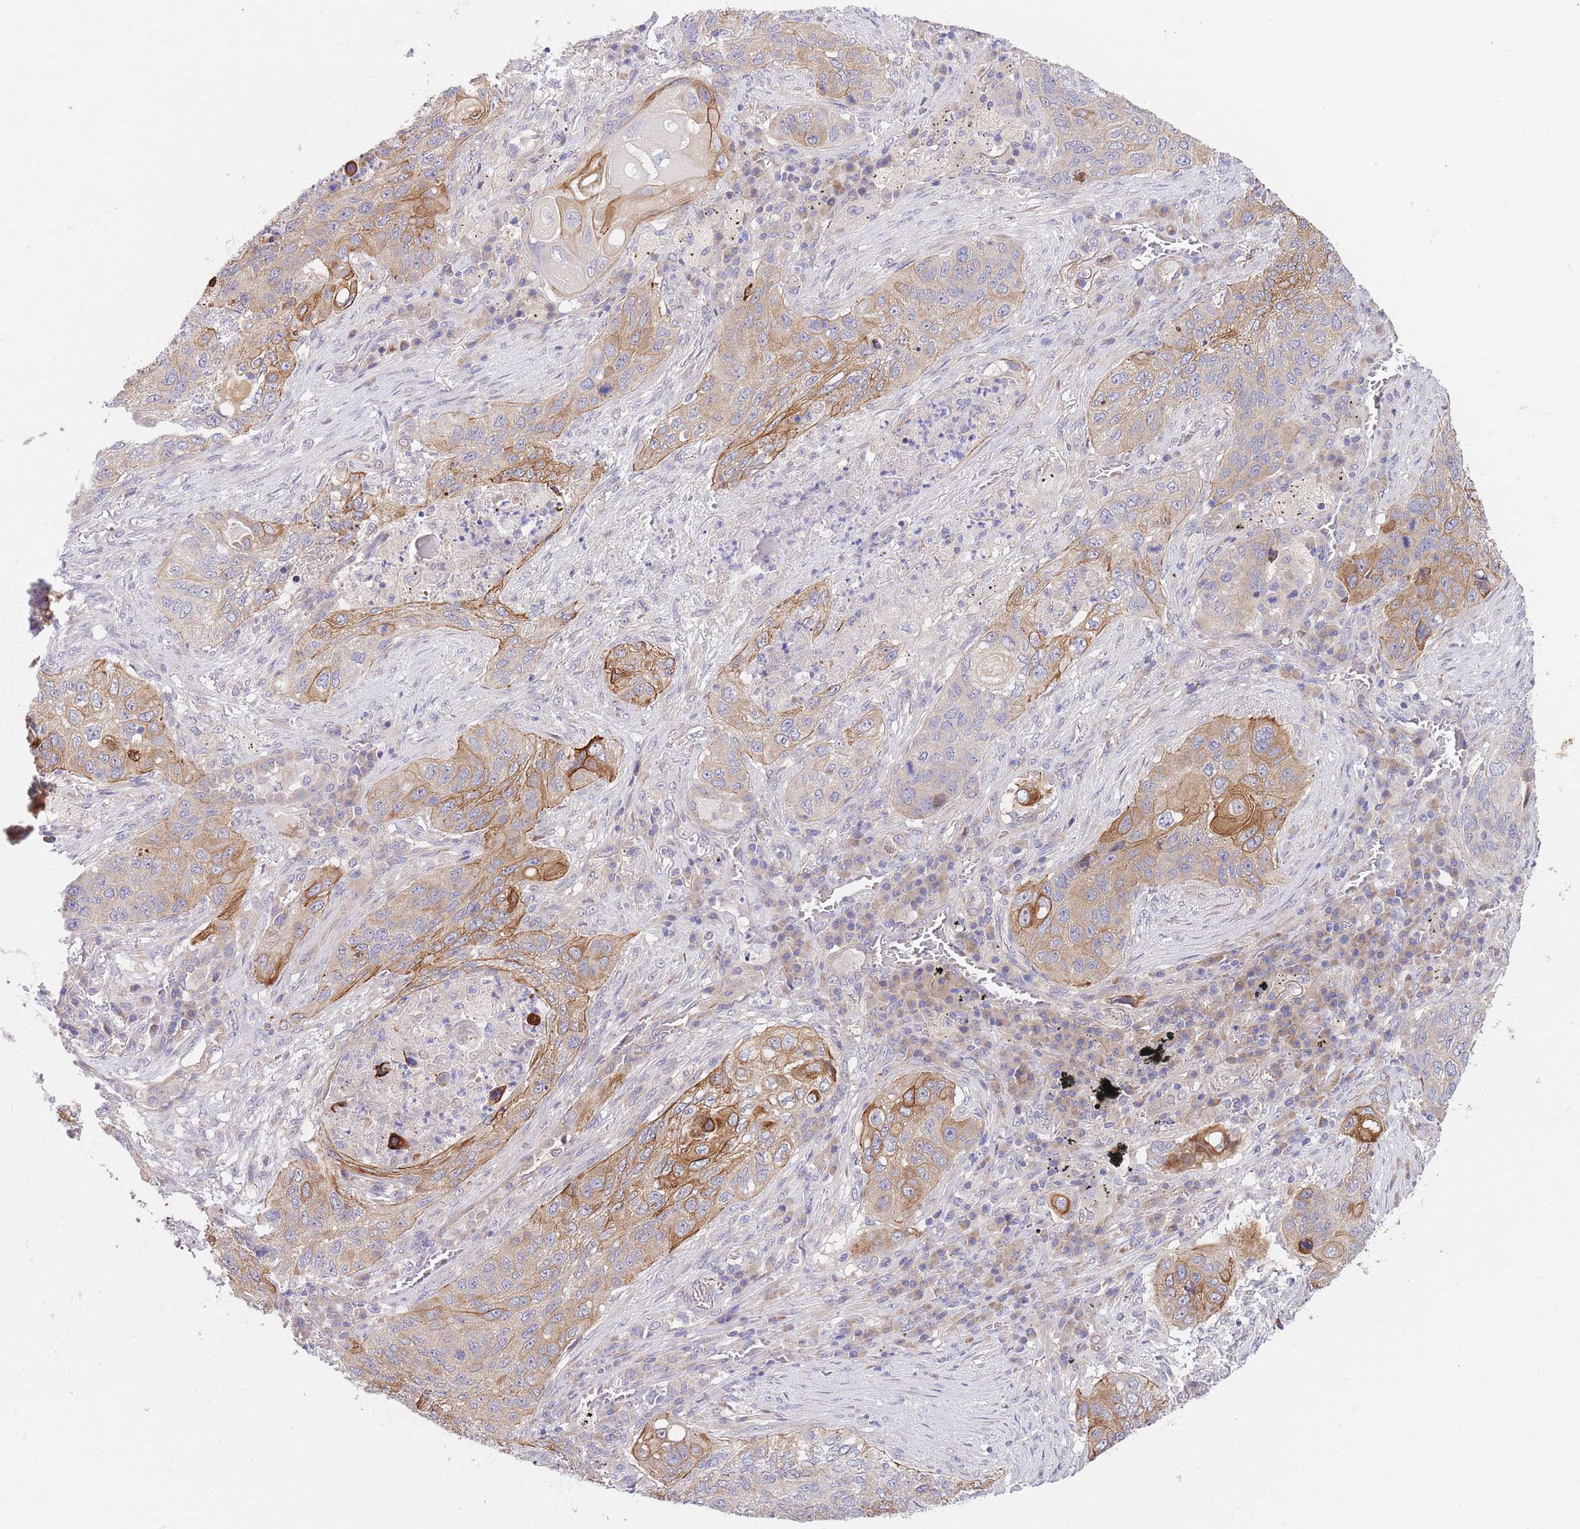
{"staining": {"intensity": "moderate", "quantity": "<25%", "location": "cytoplasmic/membranous"}, "tissue": "lung cancer", "cell_type": "Tumor cells", "image_type": "cancer", "snomed": [{"axis": "morphology", "description": "Squamous cell carcinoma, NOS"}, {"axis": "topography", "description": "Lung"}], "caption": "High-magnification brightfield microscopy of lung cancer (squamous cell carcinoma) stained with DAB (brown) and counterstained with hematoxylin (blue). tumor cells exhibit moderate cytoplasmic/membranous staining is identified in approximately<25% of cells. The staining is performed using DAB brown chromogen to label protein expression. The nuclei are counter-stained blue using hematoxylin.", "gene": "CHAC1", "patient": {"sex": "female", "age": 63}}